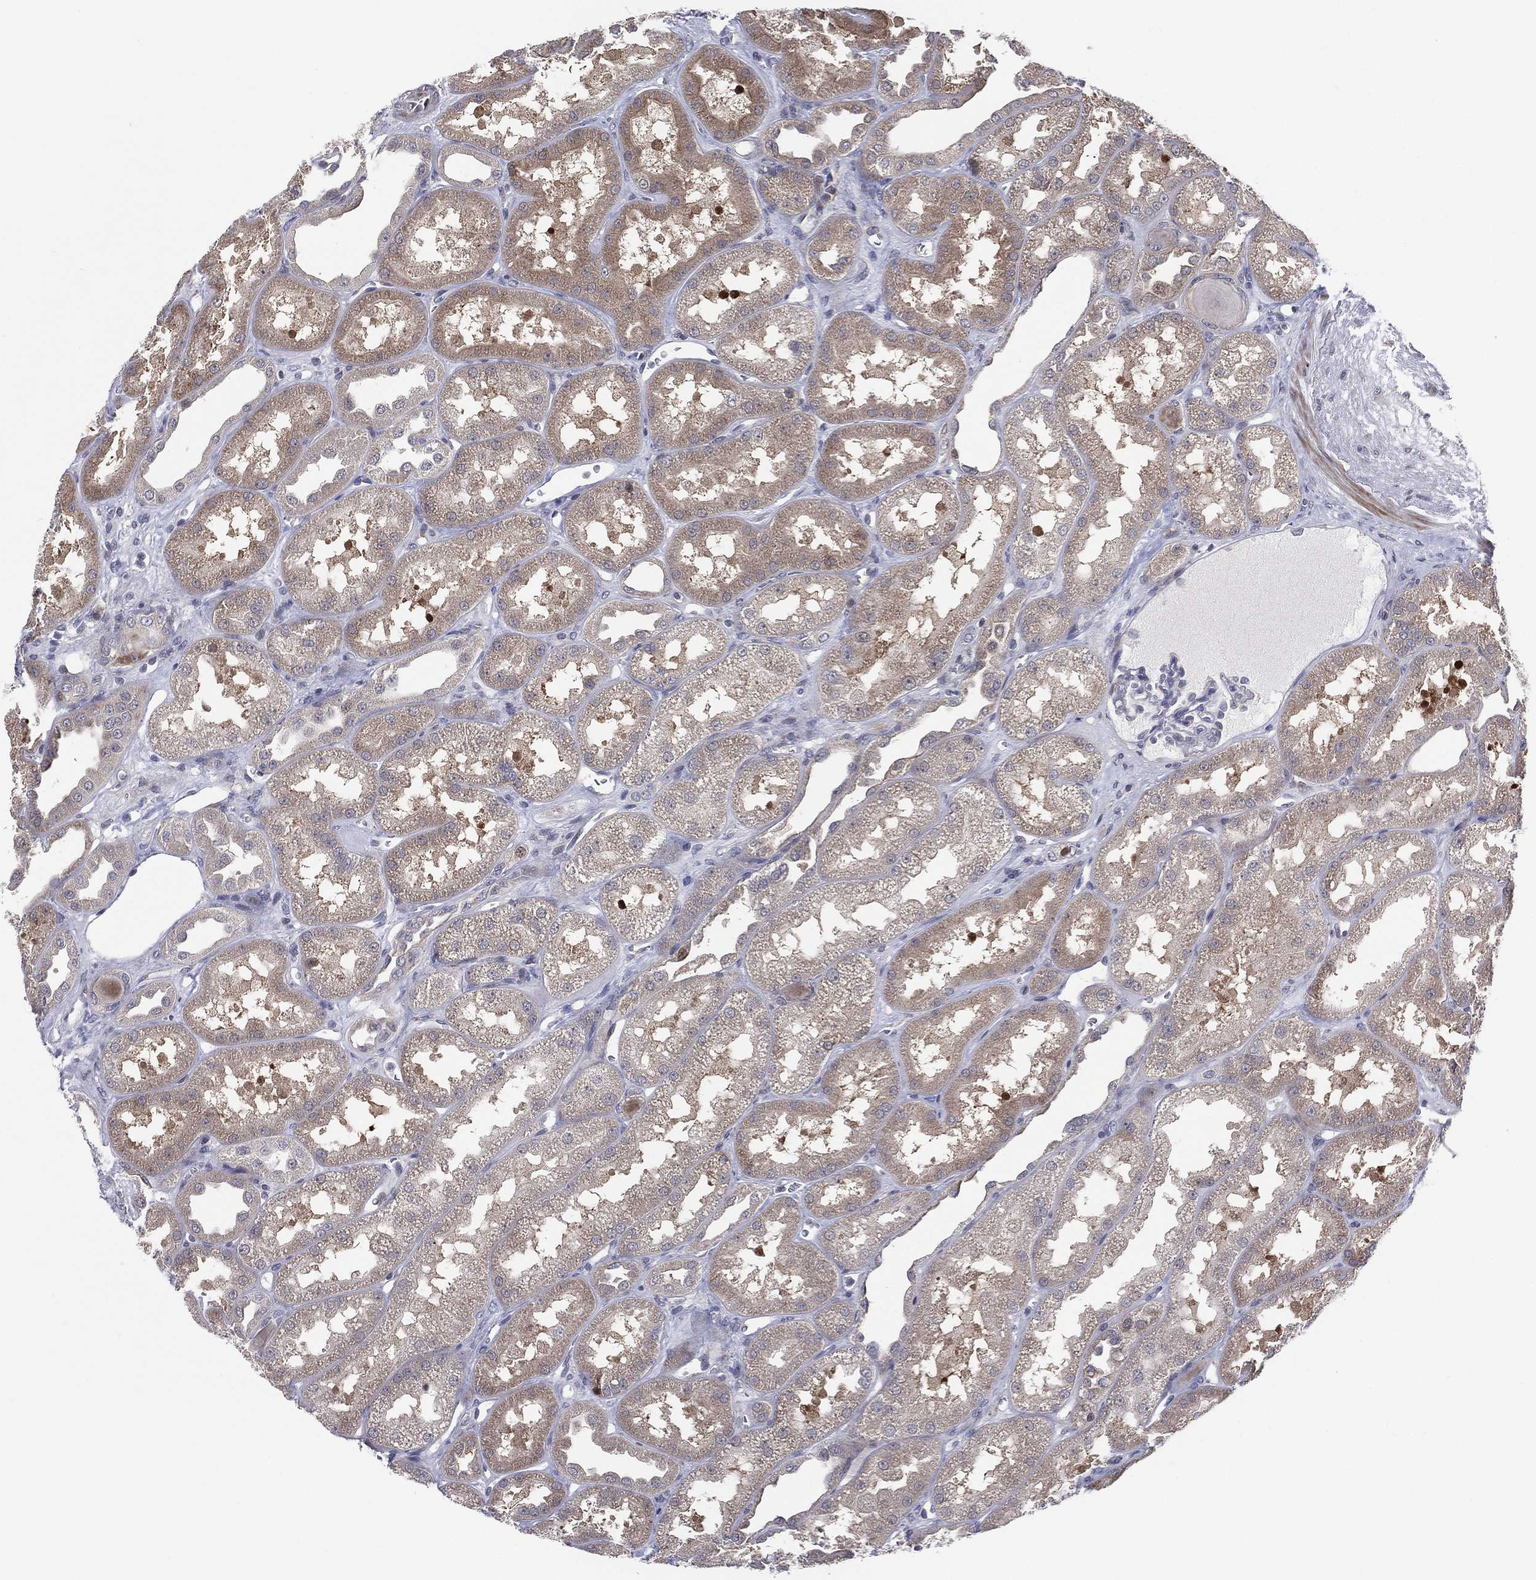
{"staining": {"intensity": "negative", "quantity": "none", "location": "none"}, "tissue": "kidney", "cell_type": "Cells in glomeruli", "image_type": "normal", "snomed": [{"axis": "morphology", "description": "Normal tissue, NOS"}, {"axis": "topography", "description": "Kidney"}], "caption": "DAB (3,3'-diaminobenzidine) immunohistochemical staining of benign human kidney displays no significant positivity in cells in glomeruli.", "gene": "UTP14A", "patient": {"sex": "male", "age": 61}}